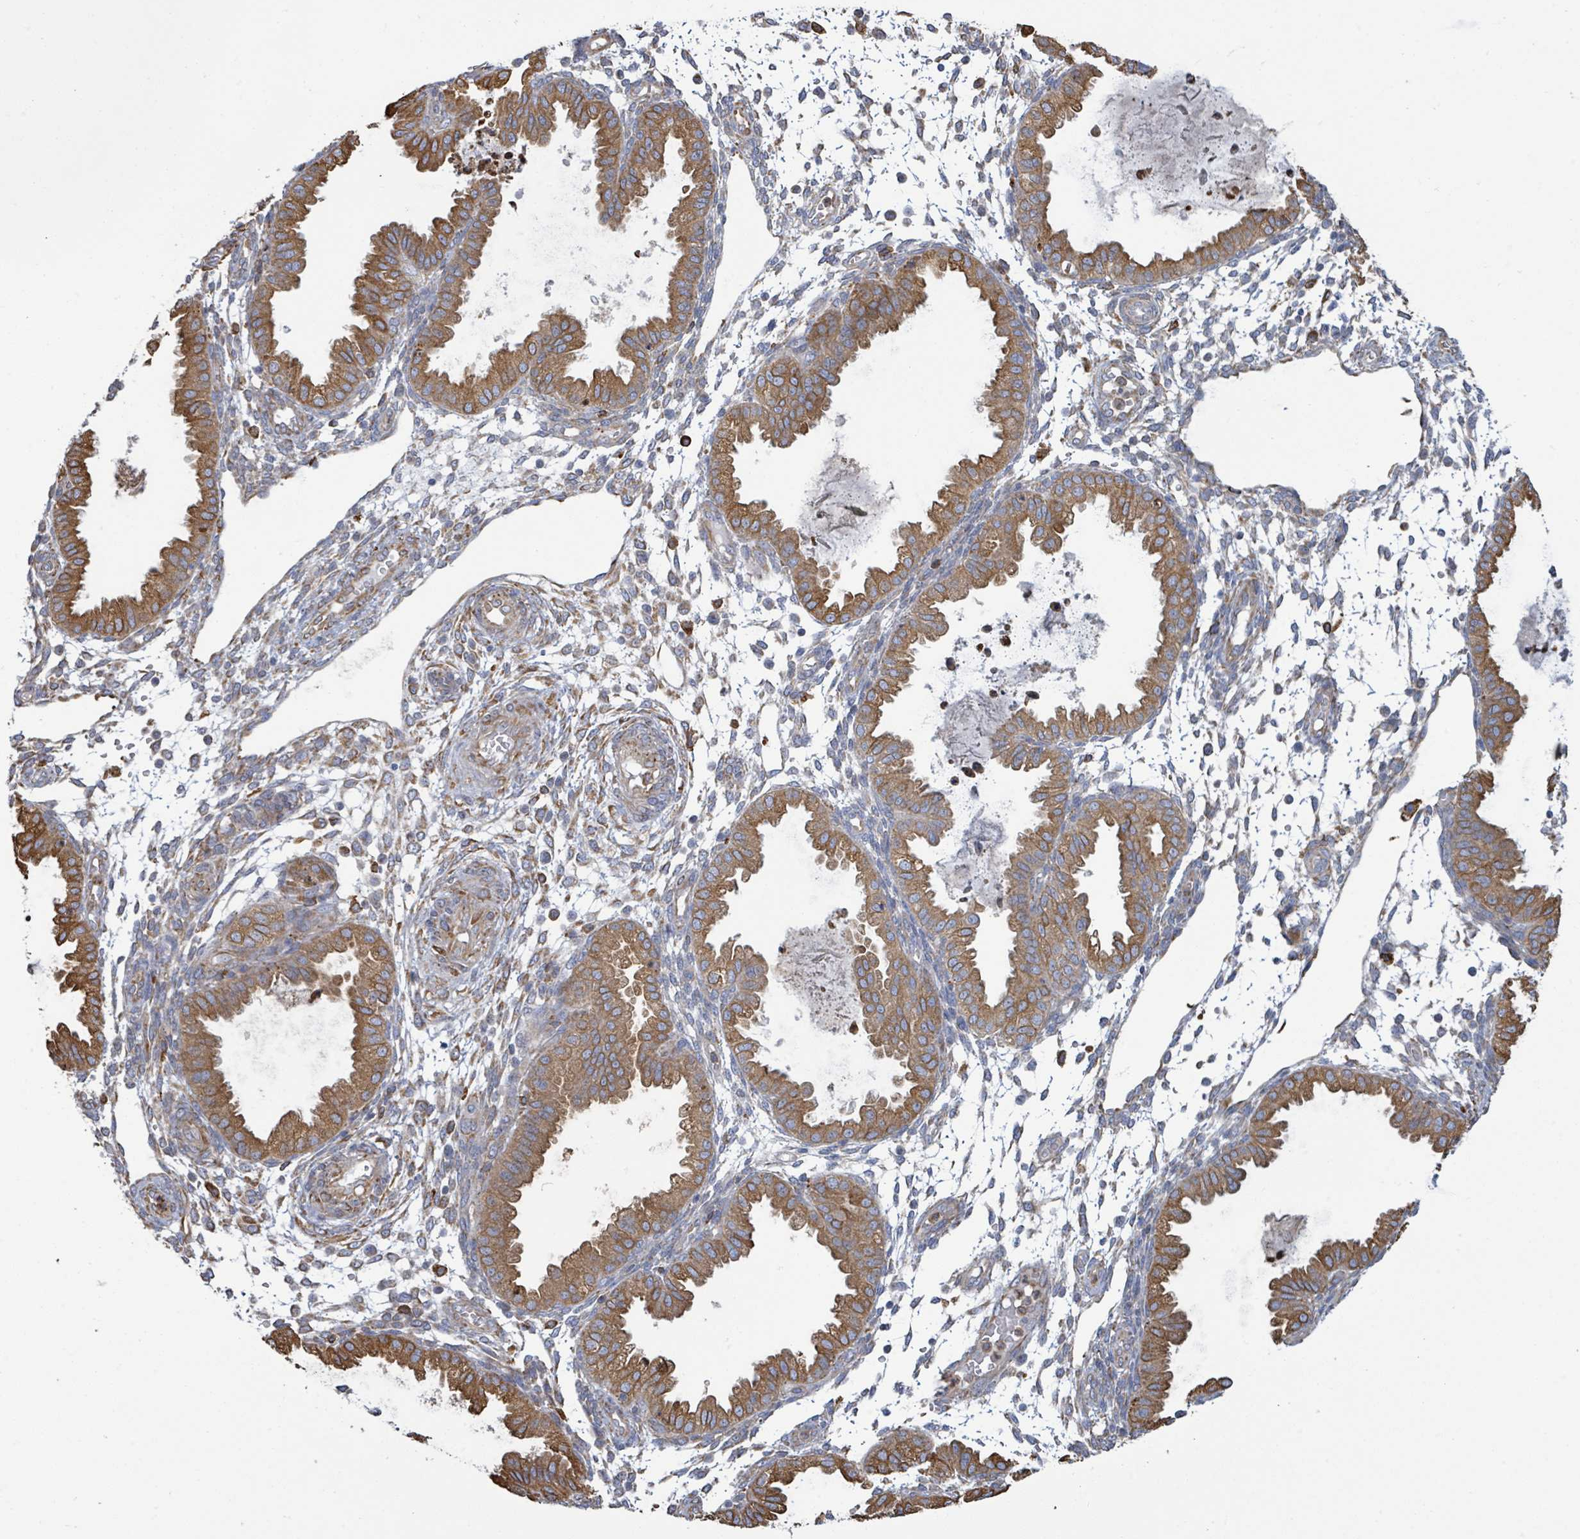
{"staining": {"intensity": "moderate", "quantity": "25%-75%", "location": "cytoplasmic/membranous"}, "tissue": "endometrium", "cell_type": "Cells in endometrial stroma", "image_type": "normal", "snomed": [{"axis": "morphology", "description": "Normal tissue, NOS"}, {"axis": "topography", "description": "Endometrium"}], "caption": "Immunohistochemistry histopathology image of normal human endometrium stained for a protein (brown), which shows medium levels of moderate cytoplasmic/membranous staining in about 25%-75% of cells in endometrial stroma.", "gene": "RFPL4AL1", "patient": {"sex": "female", "age": 33}}